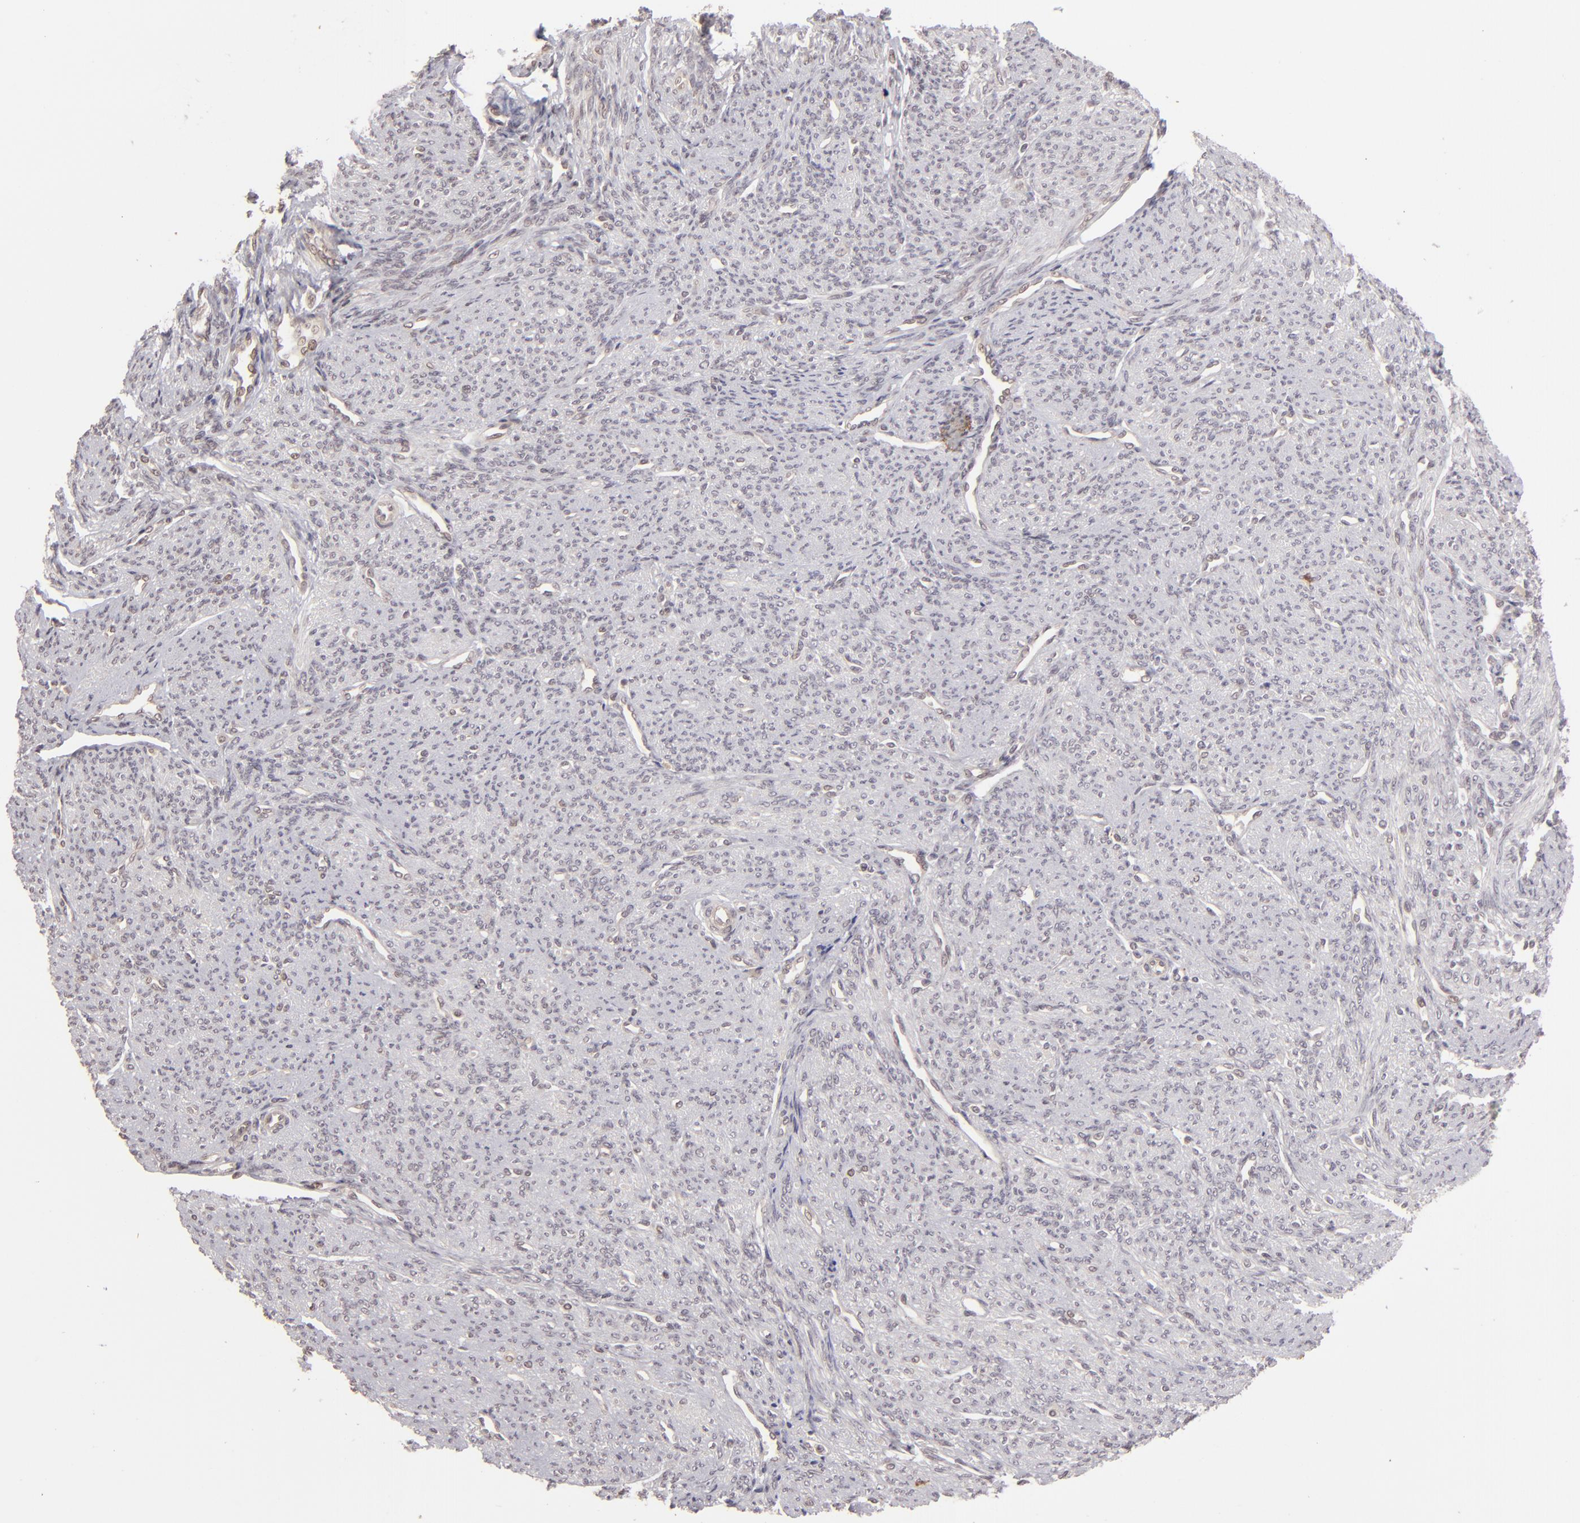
{"staining": {"intensity": "weak", "quantity": "<25%", "location": "cytoplasmic/membranous"}, "tissue": "smooth muscle", "cell_type": "Smooth muscle cells", "image_type": "normal", "snomed": [{"axis": "morphology", "description": "Normal tissue, NOS"}, {"axis": "topography", "description": "Cervix"}, {"axis": "topography", "description": "Endometrium"}], "caption": "This histopathology image is of unremarkable smooth muscle stained with immunohistochemistry to label a protein in brown with the nuclei are counter-stained blue. There is no staining in smooth muscle cells. (Brightfield microscopy of DAB (3,3'-diaminobenzidine) IHC at high magnification).", "gene": "DFFA", "patient": {"sex": "female", "age": 65}}